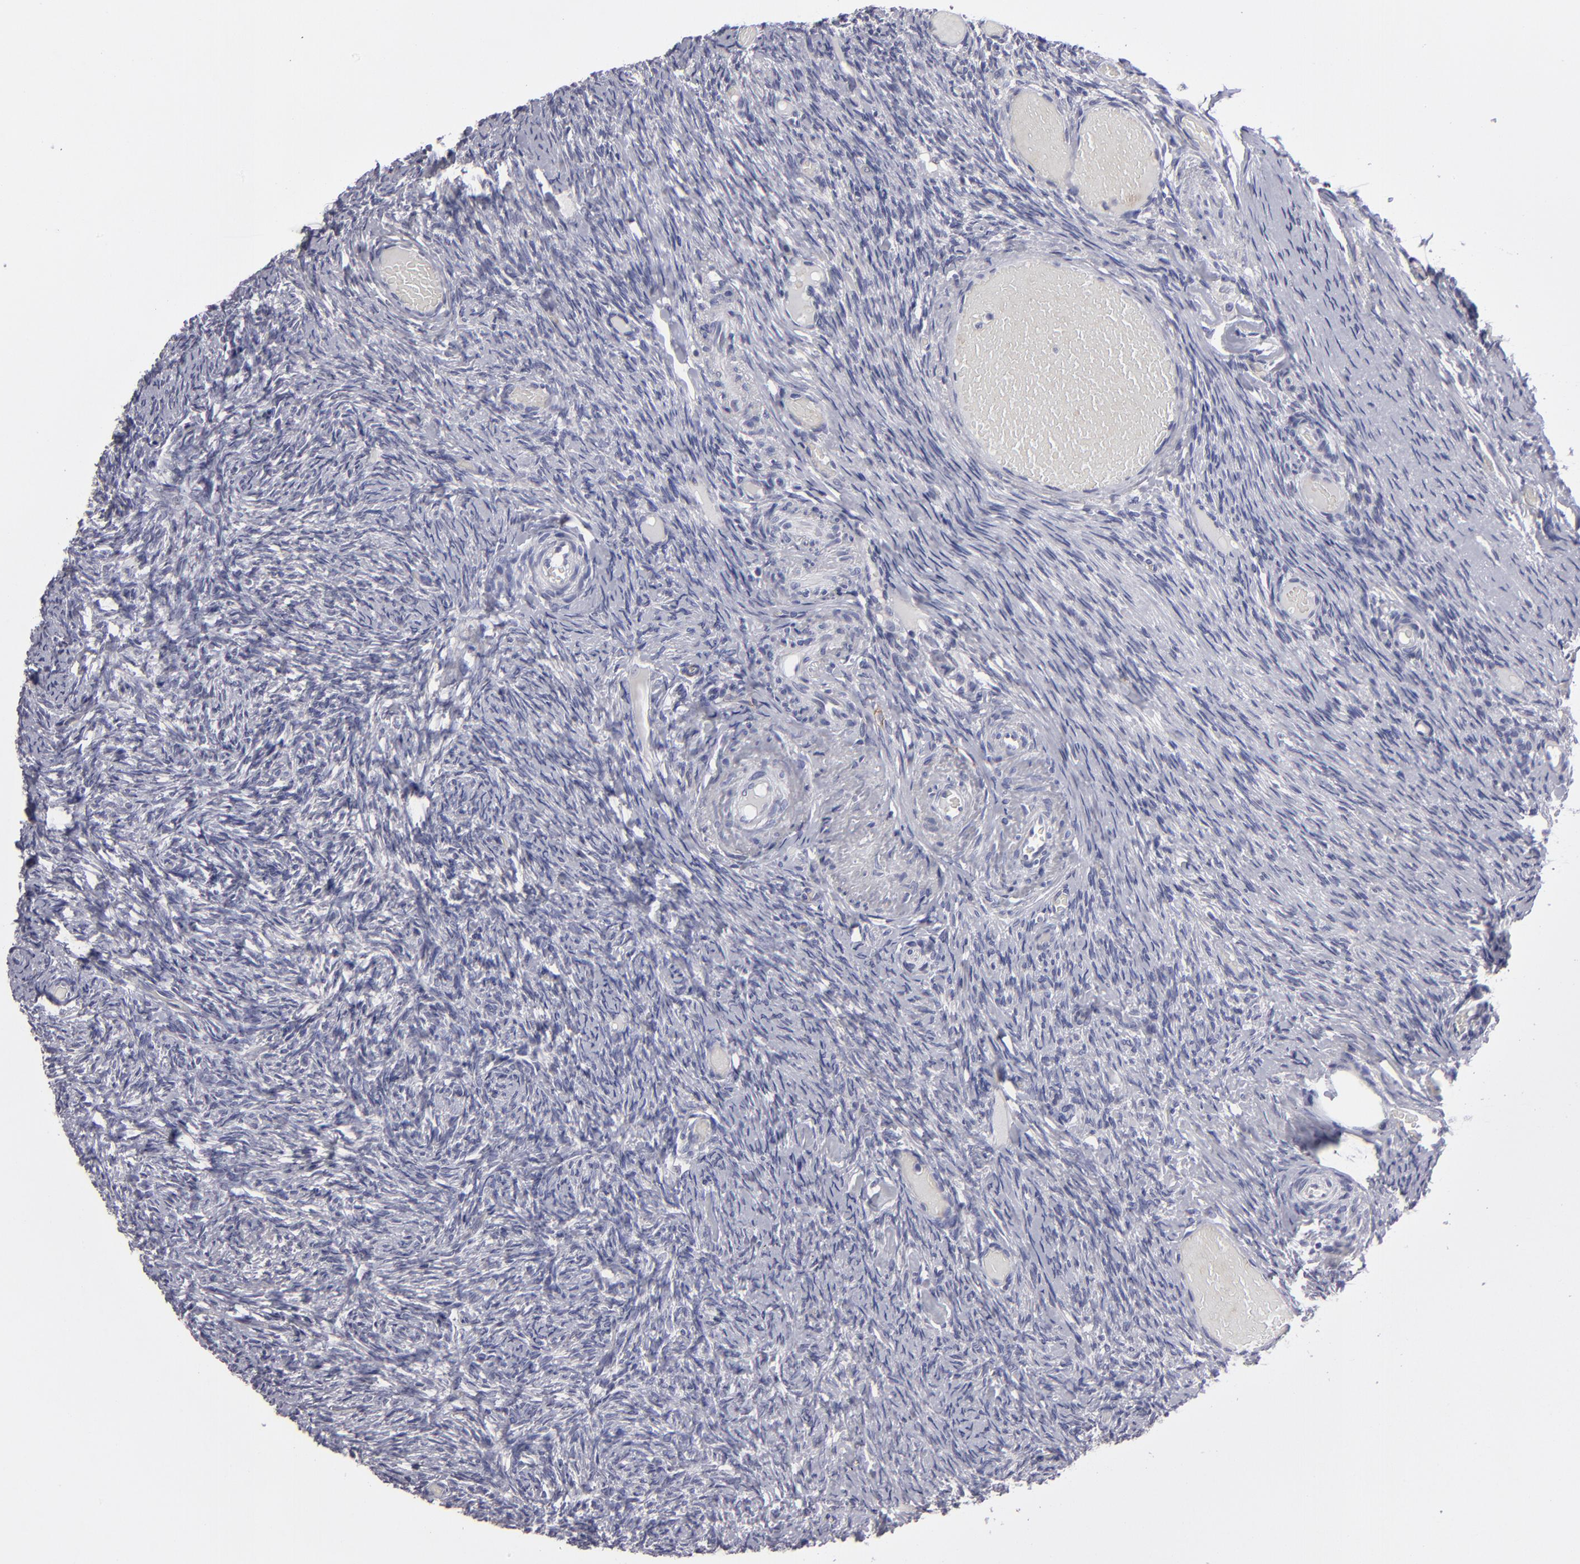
{"staining": {"intensity": "weak", "quantity": ">75%", "location": "cytoplasmic/membranous"}, "tissue": "ovary", "cell_type": "Follicle cells", "image_type": "normal", "snomed": [{"axis": "morphology", "description": "Normal tissue, NOS"}, {"axis": "topography", "description": "Ovary"}], "caption": "High-magnification brightfield microscopy of unremarkable ovary stained with DAB (3,3'-diaminobenzidine) (brown) and counterstained with hematoxylin (blue). follicle cells exhibit weak cytoplasmic/membranous staining is identified in approximately>75% of cells. (Brightfield microscopy of DAB IHC at high magnification).", "gene": "ZNF175", "patient": {"sex": "female", "age": 60}}